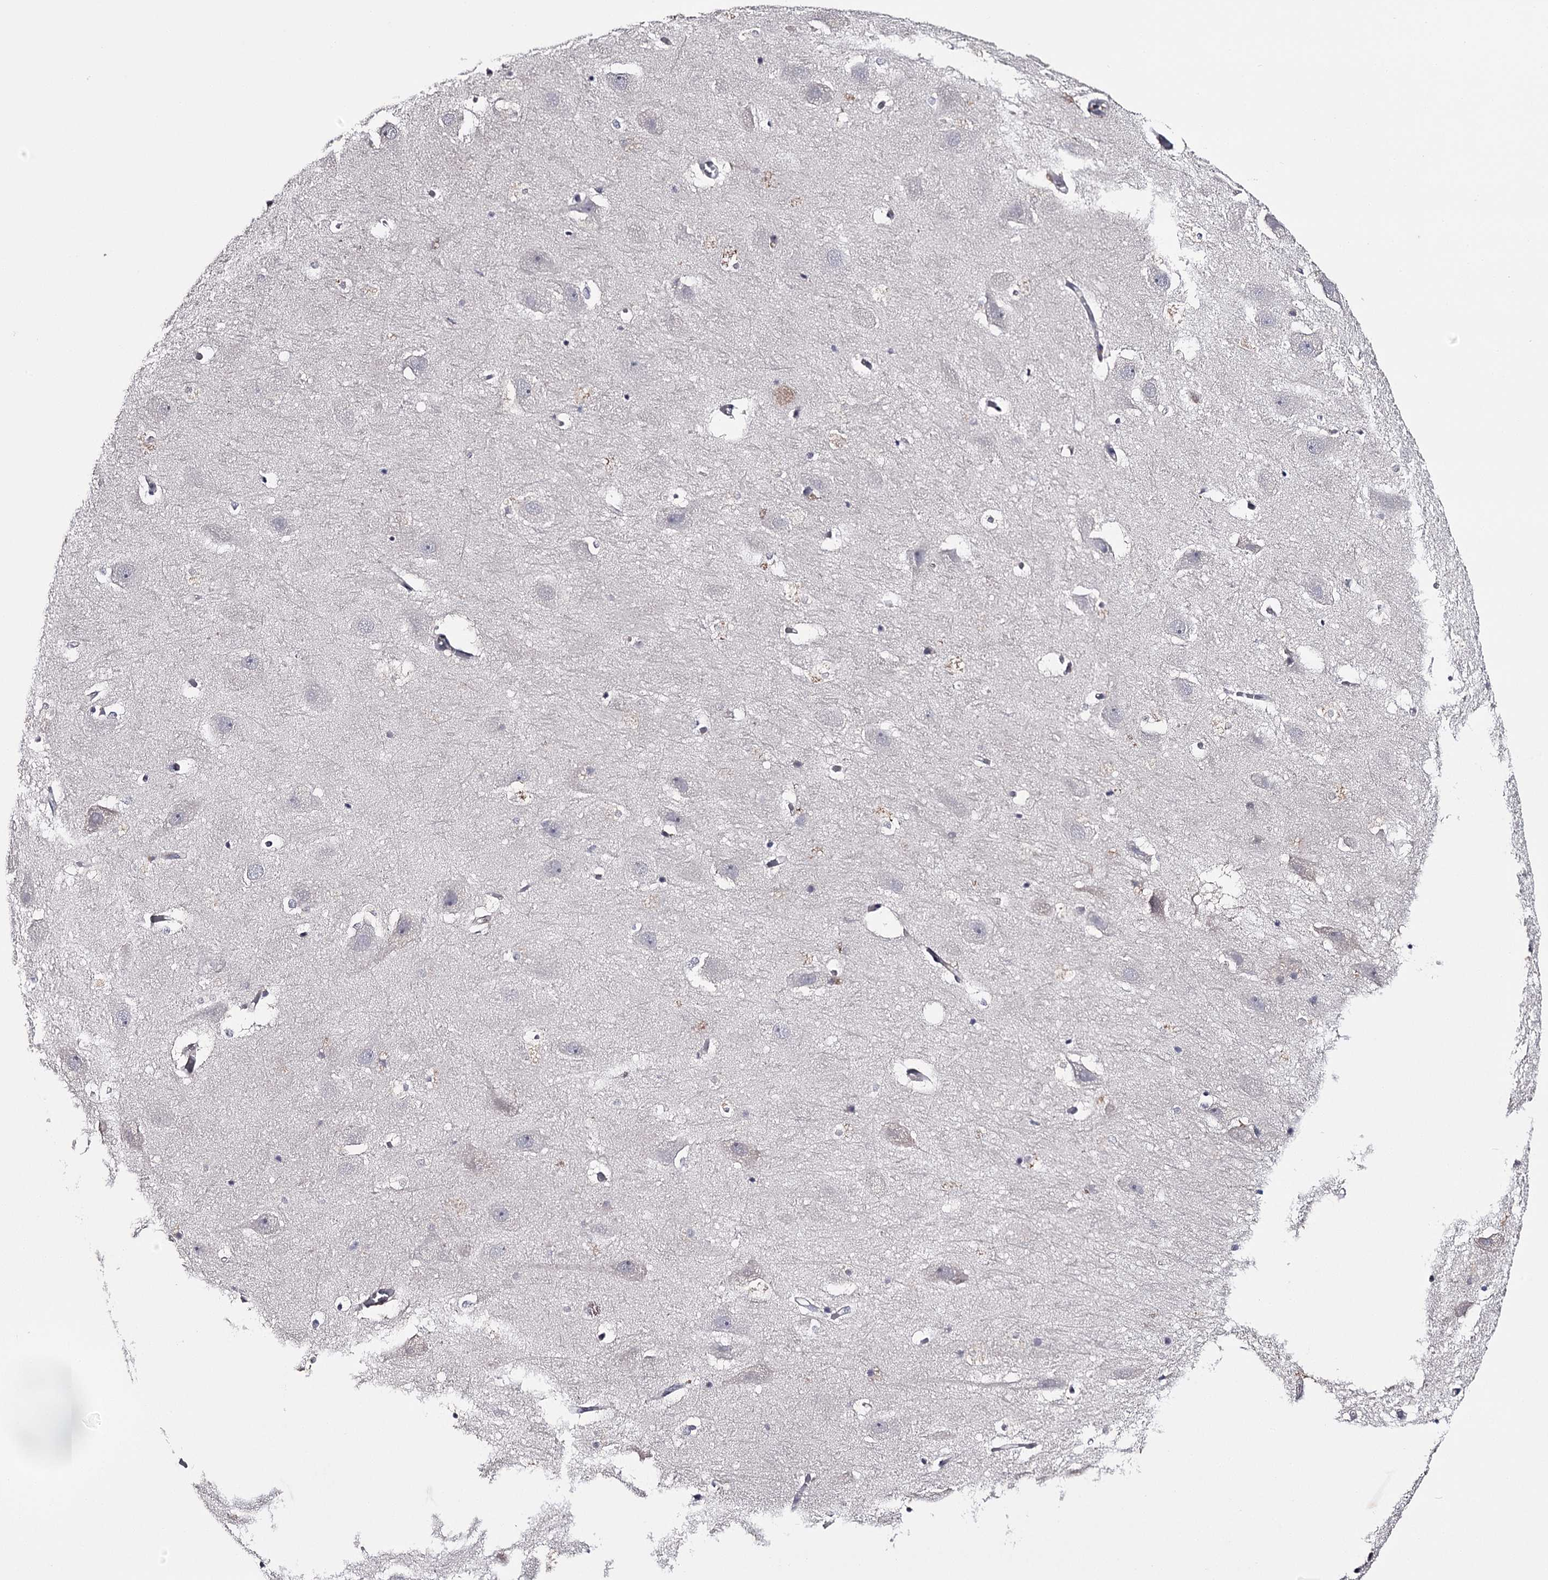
{"staining": {"intensity": "negative", "quantity": "none", "location": "none"}, "tissue": "hippocampus", "cell_type": "Glial cells", "image_type": "normal", "snomed": [{"axis": "morphology", "description": "Normal tissue, NOS"}, {"axis": "topography", "description": "Hippocampus"}], "caption": "The histopathology image exhibits no staining of glial cells in normal hippocampus. (DAB IHC with hematoxylin counter stain).", "gene": "FDXACB1", "patient": {"sex": "female", "age": 52}}